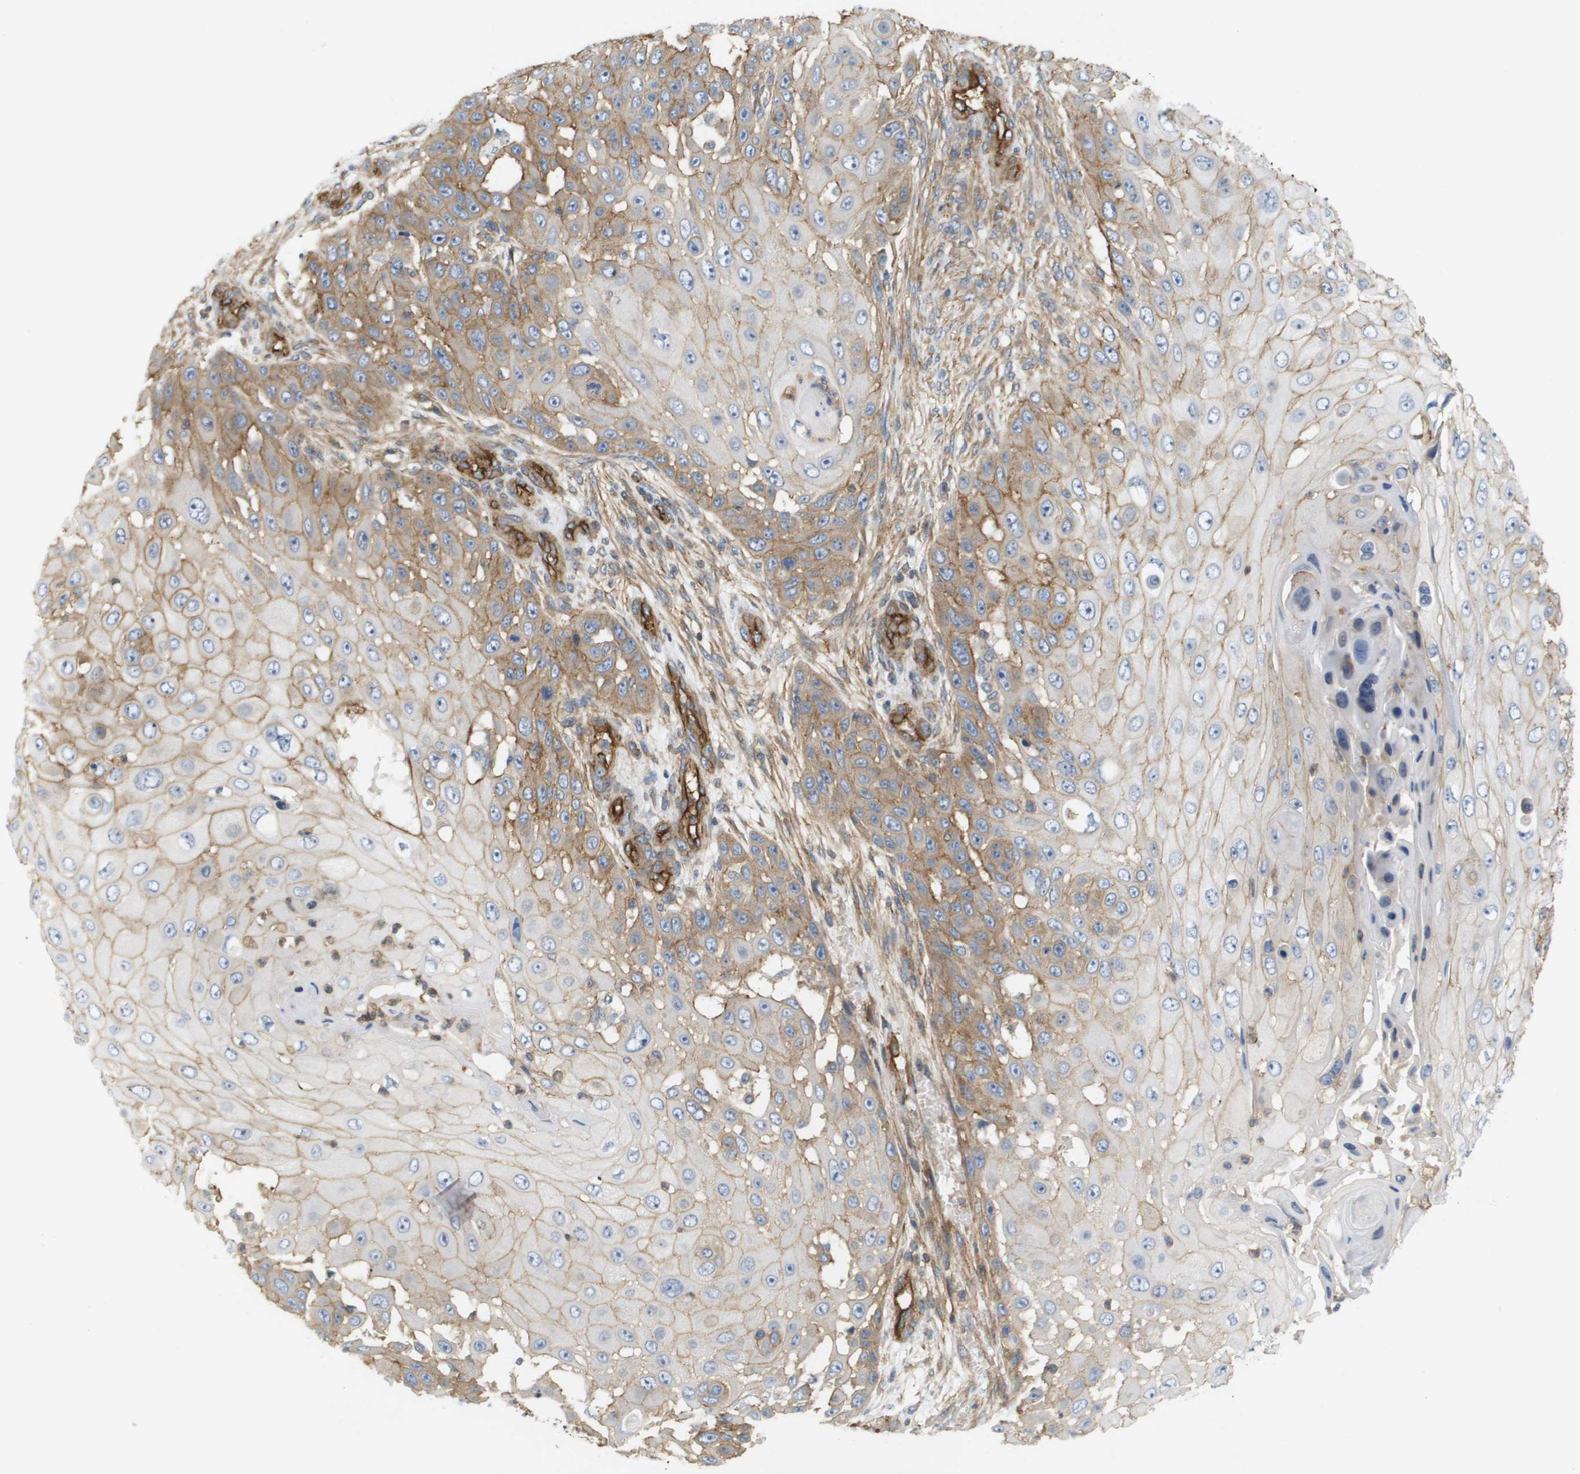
{"staining": {"intensity": "moderate", "quantity": "25%-75%", "location": "cytoplasmic/membranous"}, "tissue": "skin cancer", "cell_type": "Tumor cells", "image_type": "cancer", "snomed": [{"axis": "morphology", "description": "Squamous cell carcinoma, NOS"}, {"axis": "topography", "description": "Skin"}], "caption": "Squamous cell carcinoma (skin) stained with a protein marker shows moderate staining in tumor cells.", "gene": "SGMS2", "patient": {"sex": "female", "age": 44}}